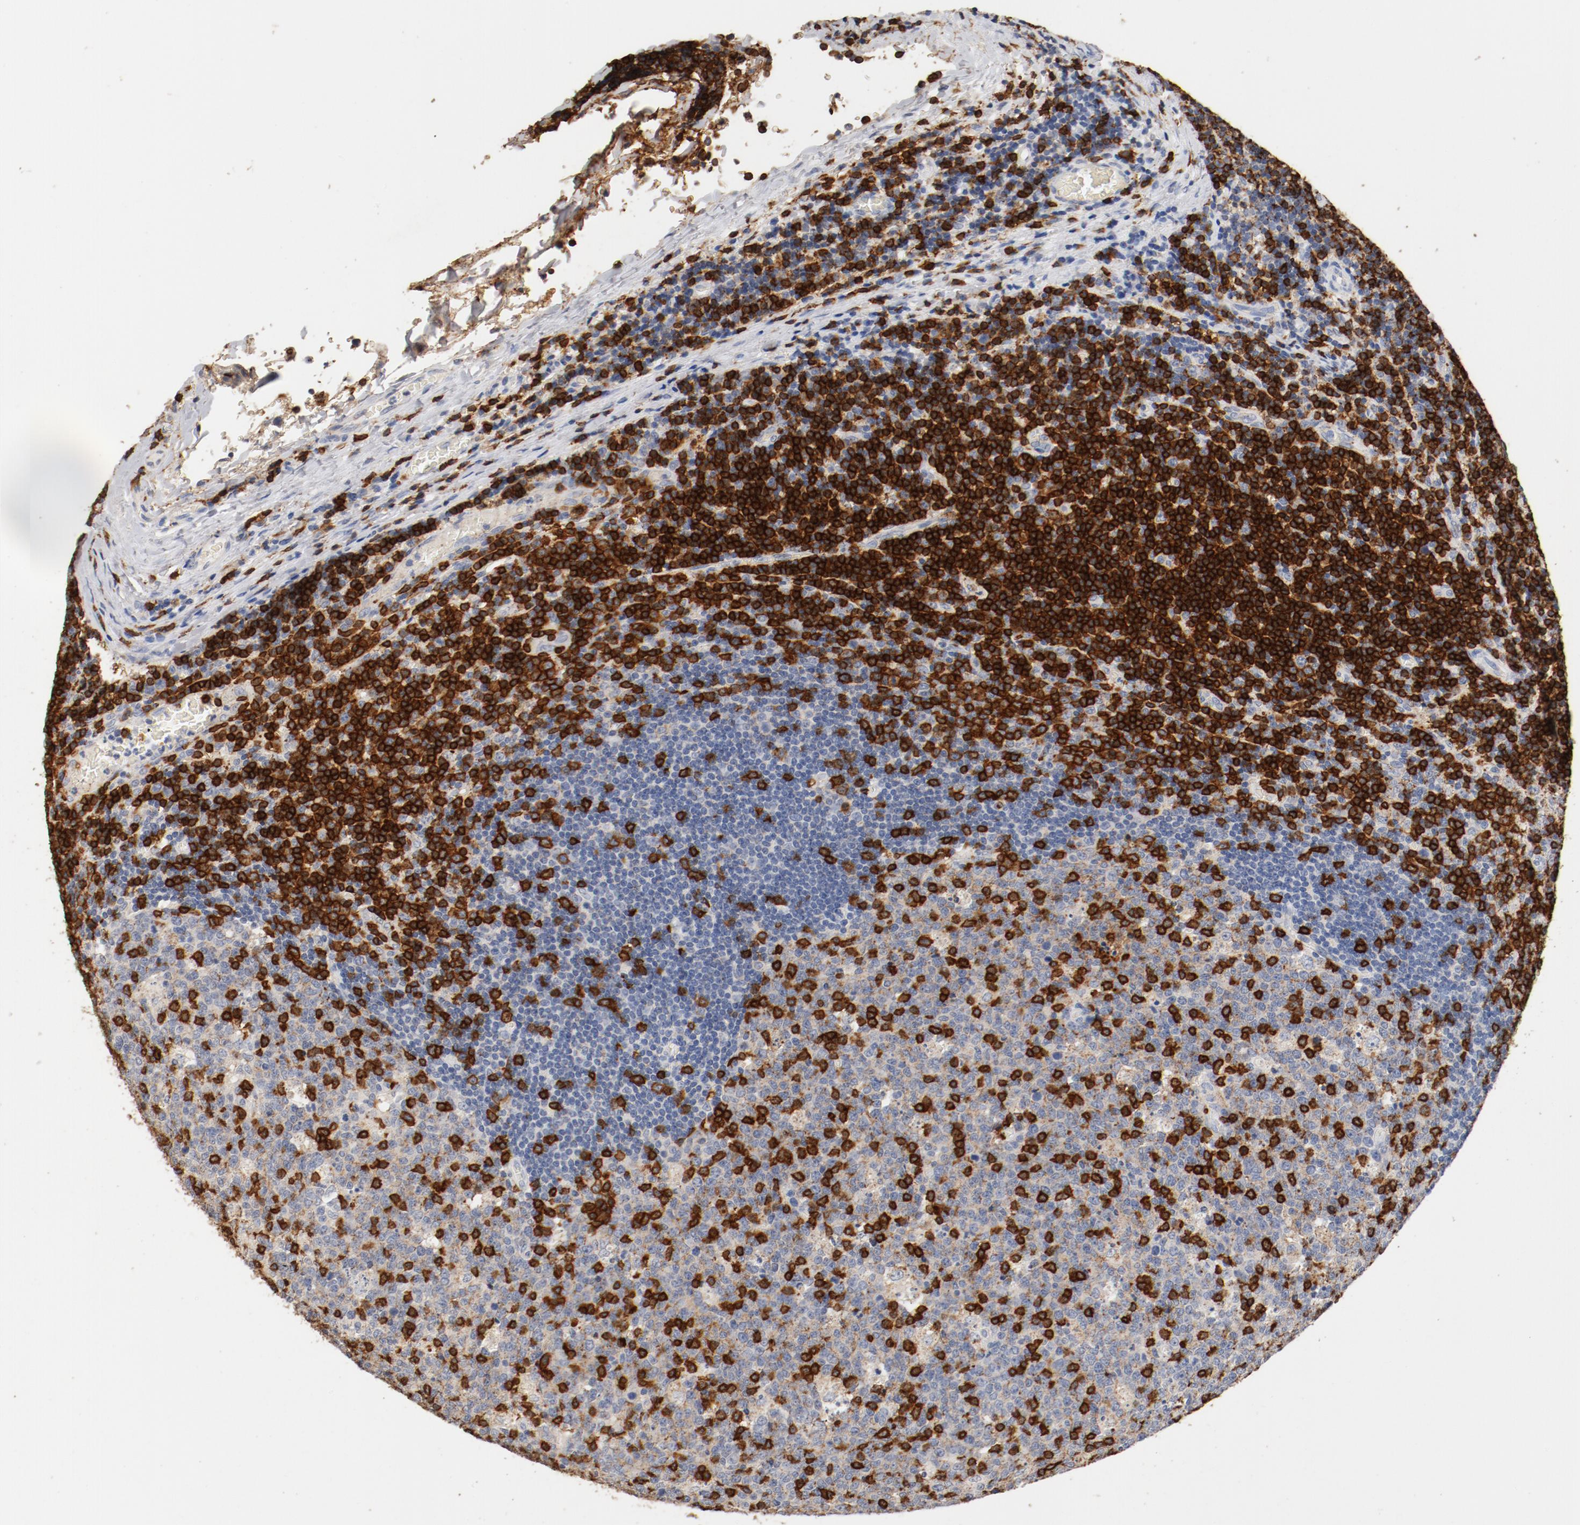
{"staining": {"intensity": "strong", "quantity": "25%-75%", "location": "cytoplasmic/membranous"}, "tissue": "lymph node", "cell_type": "Germinal center cells", "image_type": "normal", "snomed": [{"axis": "morphology", "description": "Normal tissue, NOS"}, {"axis": "topography", "description": "Lymph node"}, {"axis": "topography", "description": "Salivary gland"}], "caption": "High-power microscopy captured an IHC micrograph of normal lymph node, revealing strong cytoplasmic/membranous staining in about 25%-75% of germinal center cells.", "gene": "CD247", "patient": {"sex": "male", "age": 8}}